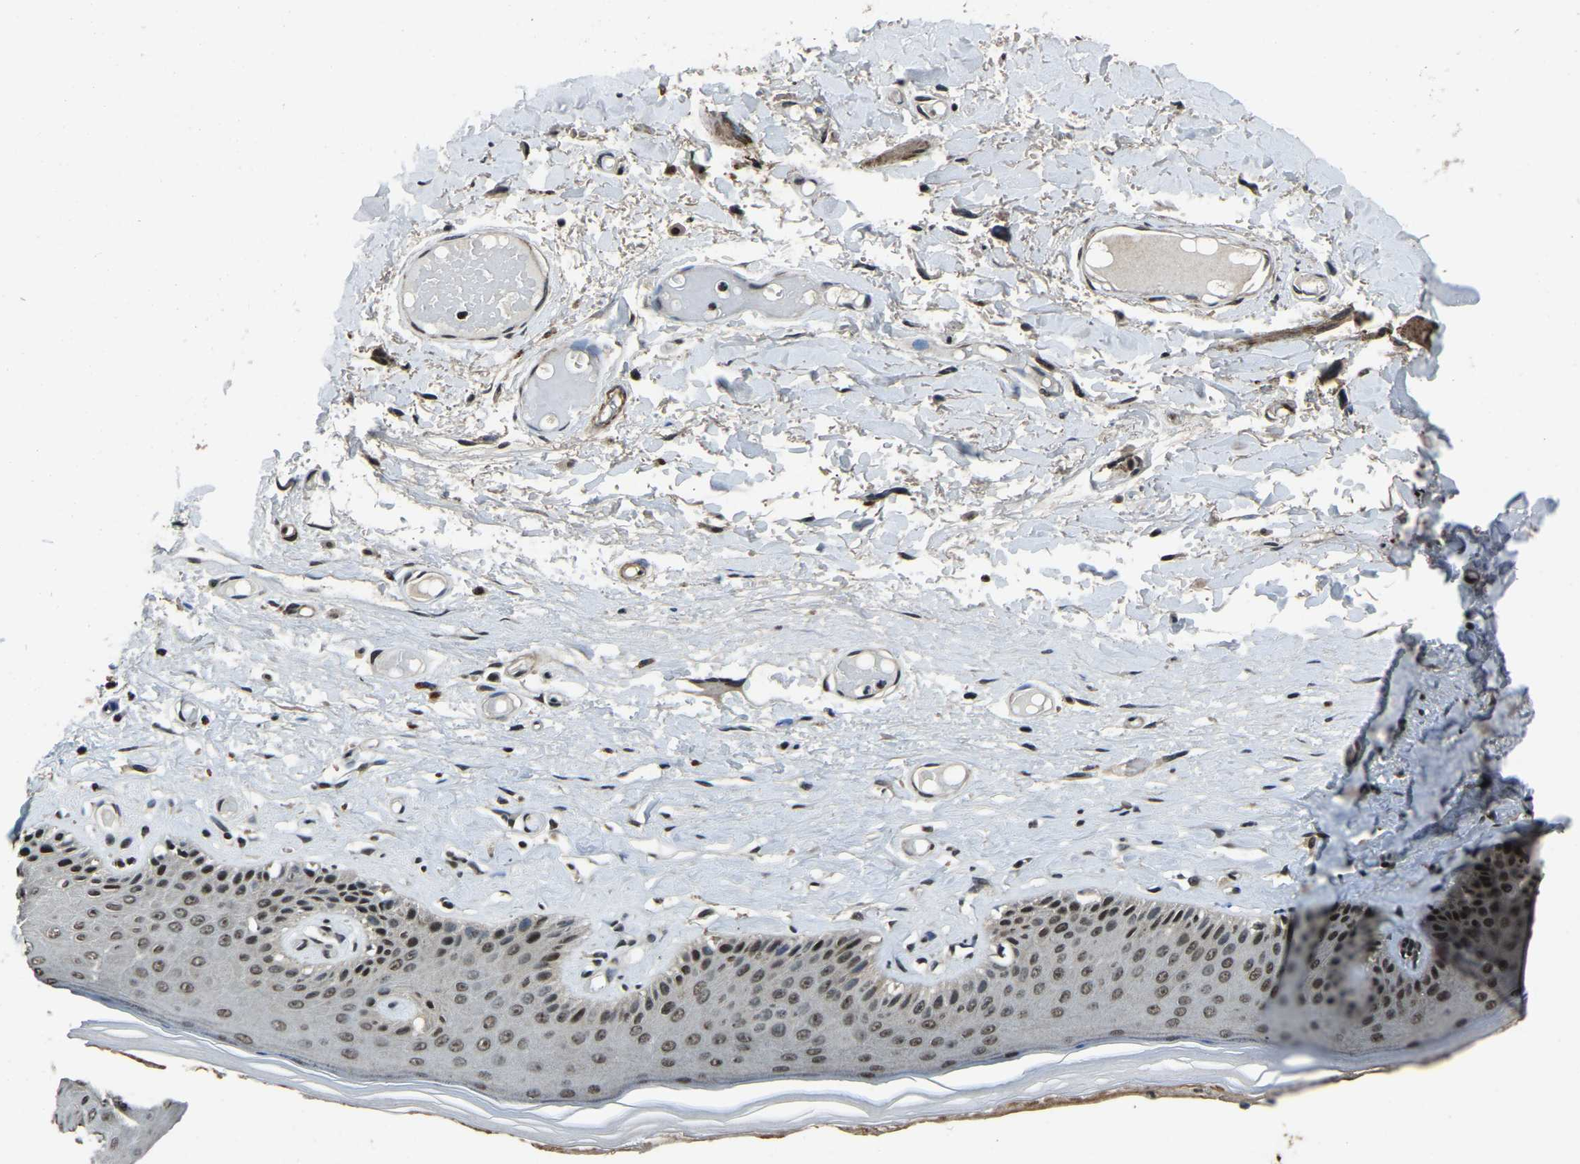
{"staining": {"intensity": "moderate", "quantity": "25%-75%", "location": "nuclear"}, "tissue": "skin", "cell_type": "Epidermal cells", "image_type": "normal", "snomed": [{"axis": "morphology", "description": "Normal tissue, NOS"}, {"axis": "topography", "description": "Vulva"}], "caption": "Immunohistochemical staining of unremarkable skin reveals 25%-75% levels of moderate nuclear protein staining in about 25%-75% of epidermal cells. (DAB (3,3'-diaminobenzidine) IHC, brown staining for protein, blue staining for nuclei).", "gene": "ANKIB1", "patient": {"sex": "female", "age": 73}}